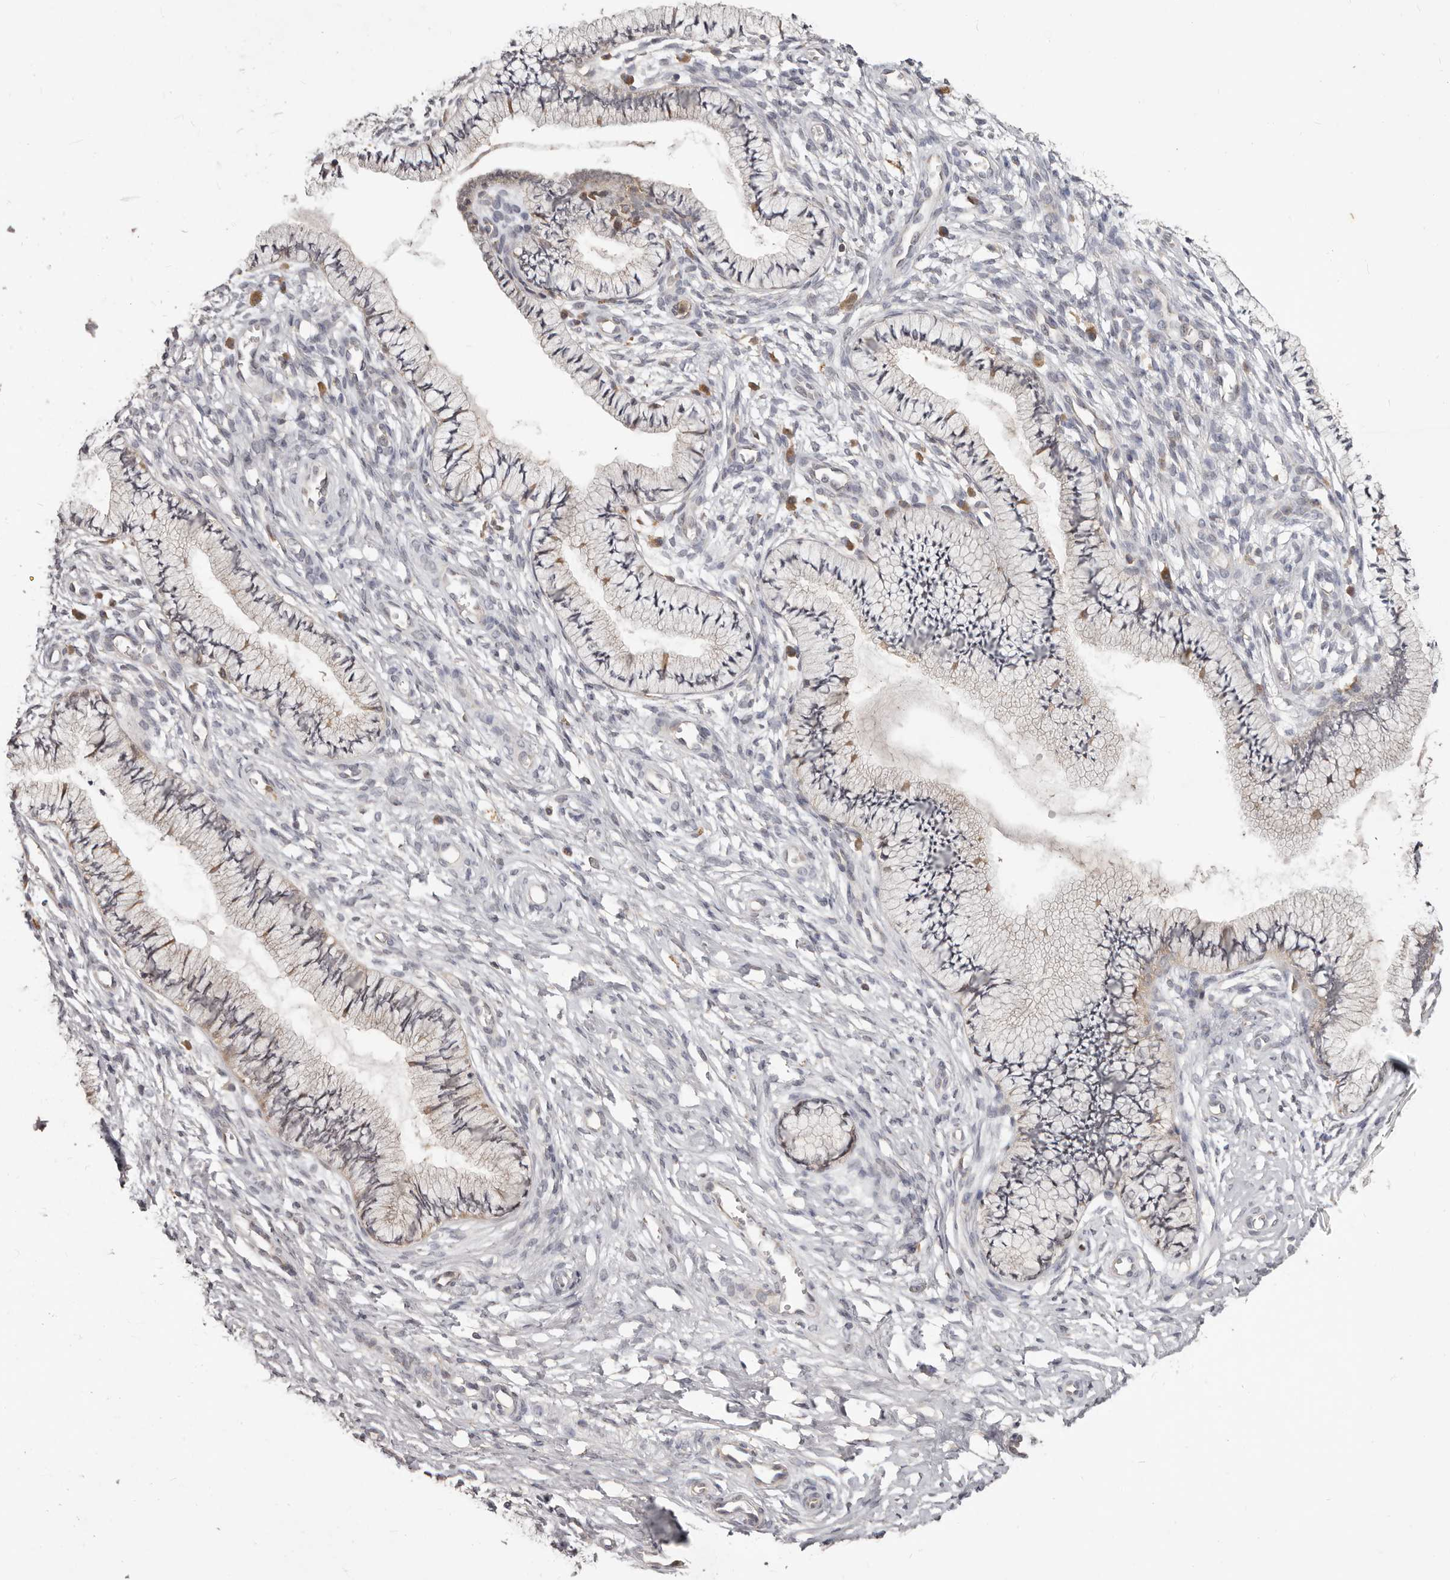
{"staining": {"intensity": "weak", "quantity": "25%-75%", "location": "cytoplasmic/membranous"}, "tissue": "cervix", "cell_type": "Glandular cells", "image_type": "normal", "snomed": [{"axis": "morphology", "description": "Normal tissue, NOS"}, {"axis": "topography", "description": "Cervix"}], "caption": "IHC photomicrograph of benign cervix: human cervix stained using immunohistochemistry (IHC) displays low levels of weak protein expression localized specifically in the cytoplasmic/membranous of glandular cells, appearing as a cytoplasmic/membranous brown color.", "gene": "RNF187", "patient": {"sex": "female", "age": 36}}